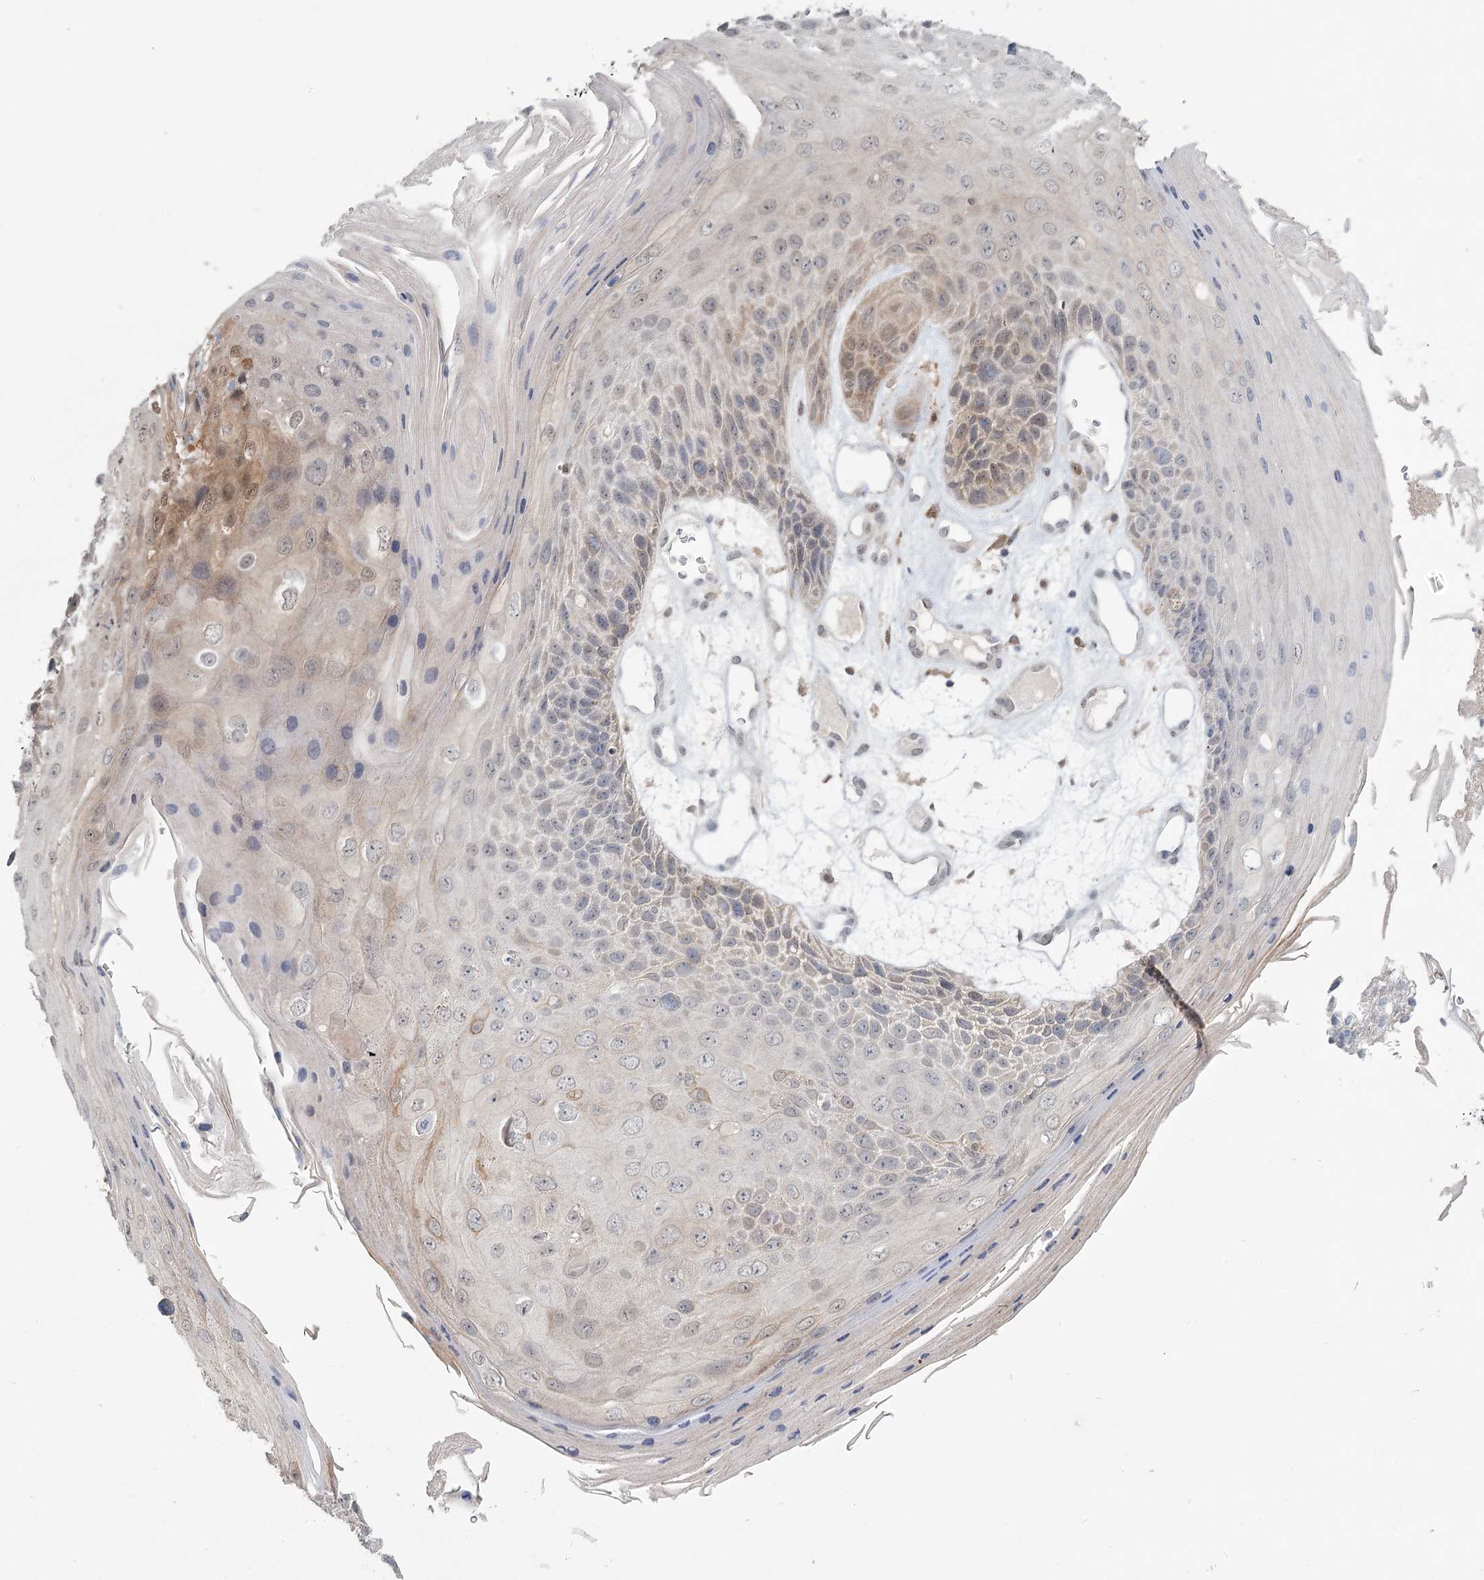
{"staining": {"intensity": "negative", "quantity": "none", "location": "none"}, "tissue": "skin cancer", "cell_type": "Tumor cells", "image_type": "cancer", "snomed": [{"axis": "morphology", "description": "Squamous cell carcinoma, NOS"}, {"axis": "topography", "description": "Skin"}], "caption": "Skin squamous cell carcinoma was stained to show a protein in brown. There is no significant staining in tumor cells.", "gene": "TMEM70", "patient": {"sex": "female", "age": 88}}